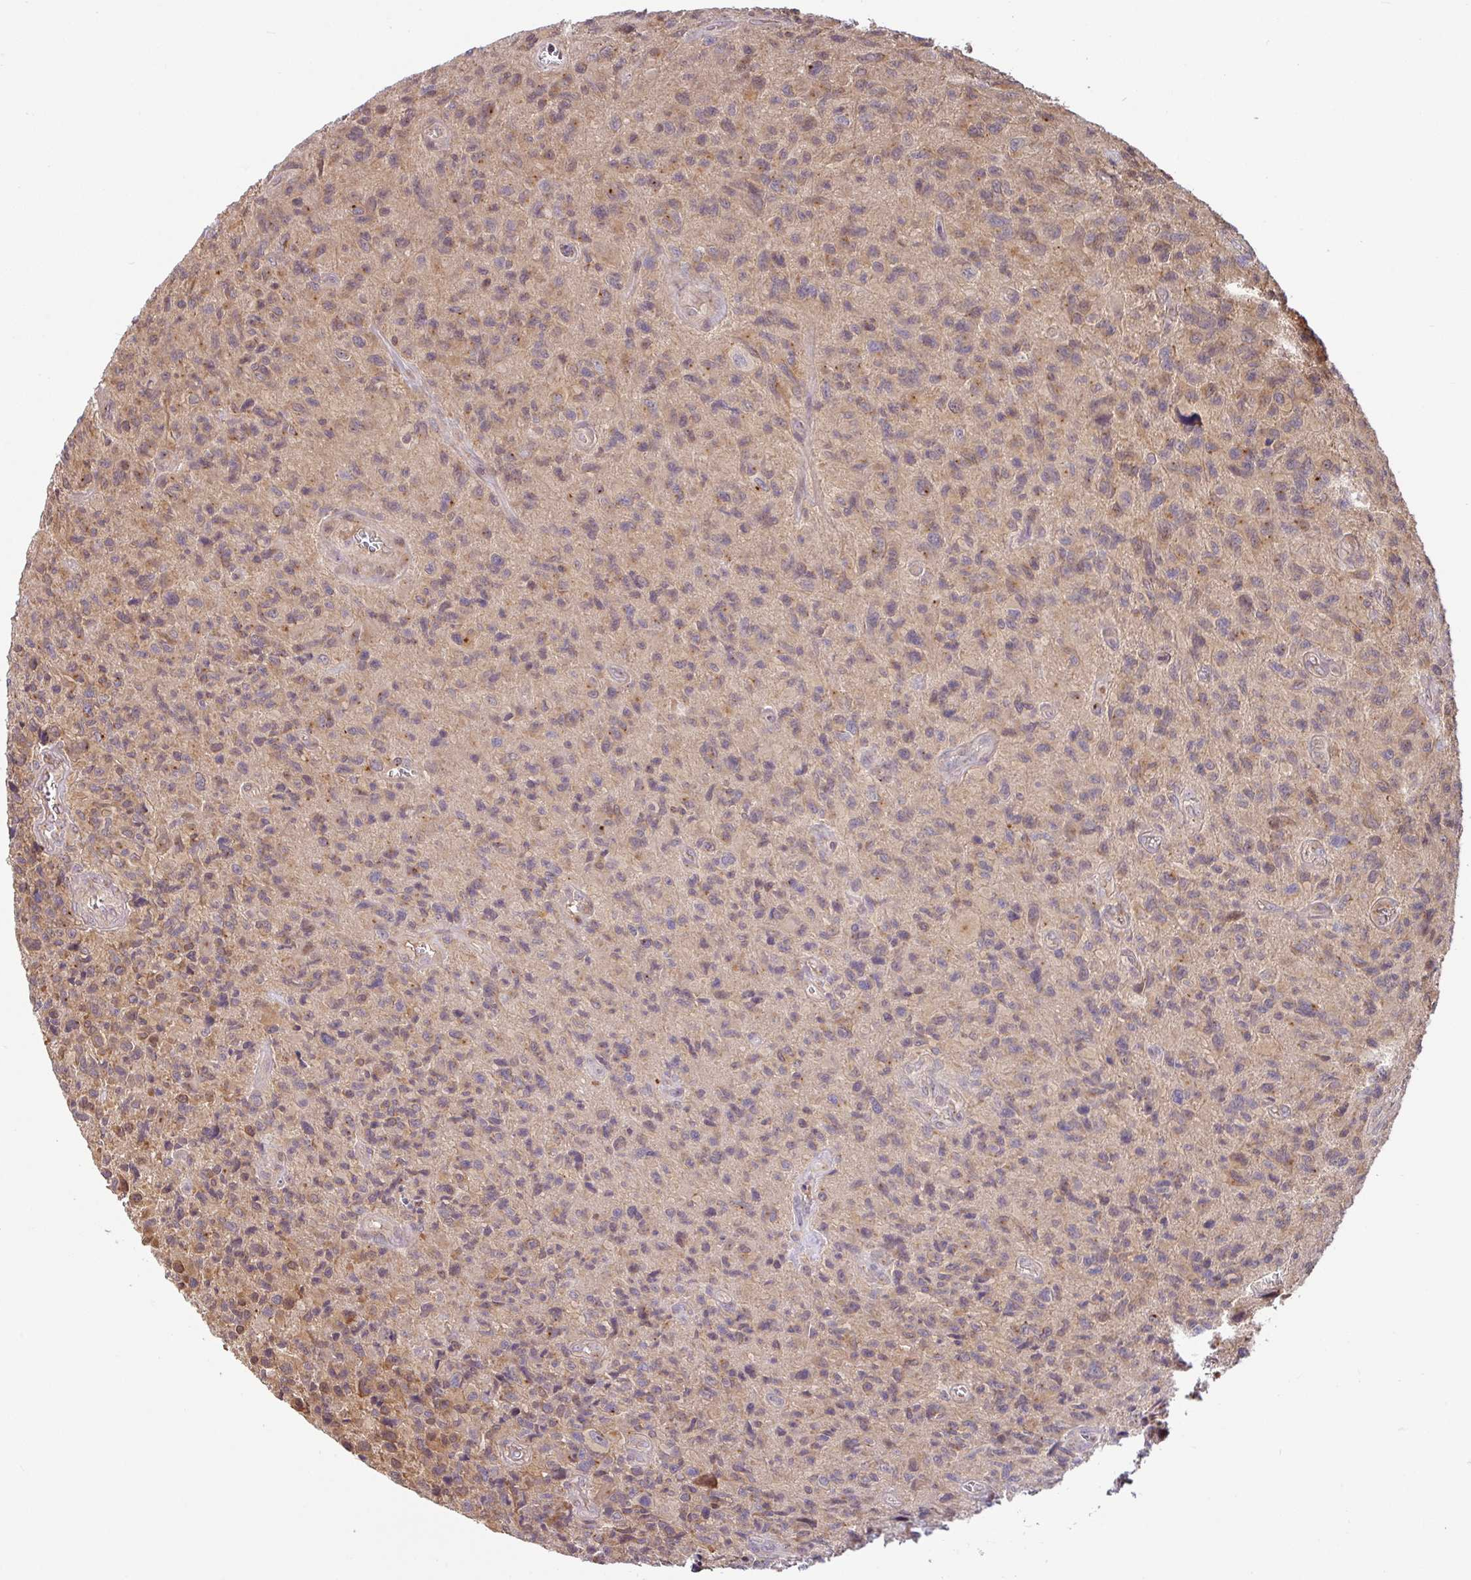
{"staining": {"intensity": "weak", "quantity": "<25%", "location": "cytoplasmic/membranous"}, "tissue": "glioma", "cell_type": "Tumor cells", "image_type": "cancer", "snomed": [{"axis": "morphology", "description": "Glioma, malignant, High grade"}, {"axis": "topography", "description": "Brain"}], "caption": "Photomicrograph shows no protein staining in tumor cells of malignant glioma (high-grade) tissue.", "gene": "SHB", "patient": {"sex": "male", "age": 76}}